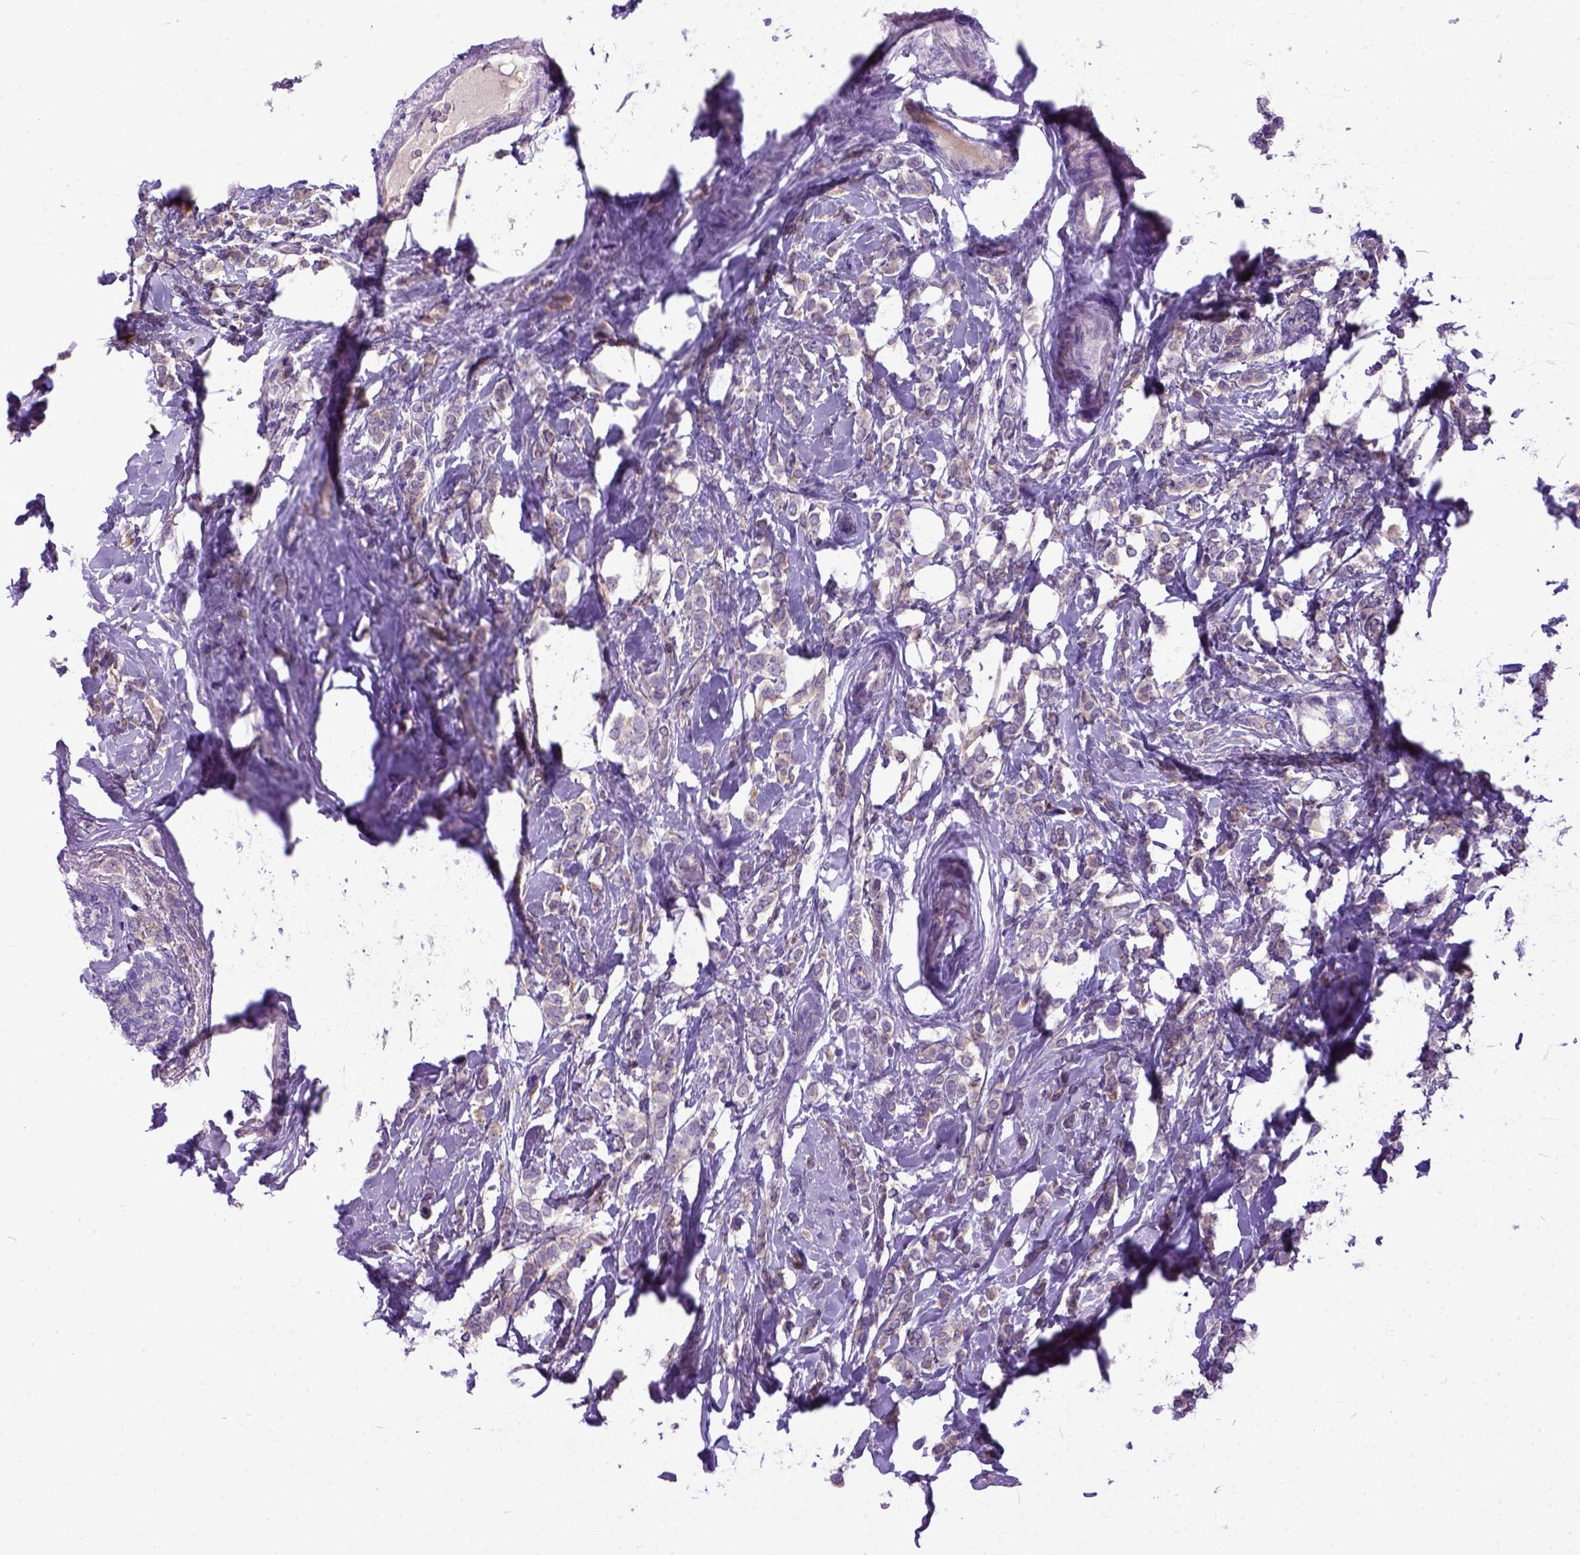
{"staining": {"intensity": "weak", "quantity": "<25%", "location": "cytoplasmic/membranous"}, "tissue": "breast cancer", "cell_type": "Tumor cells", "image_type": "cancer", "snomed": [{"axis": "morphology", "description": "Lobular carcinoma"}, {"axis": "topography", "description": "Breast"}], "caption": "Breast lobular carcinoma was stained to show a protein in brown. There is no significant positivity in tumor cells. (DAB immunohistochemistry (IHC) visualized using brightfield microscopy, high magnification).", "gene": "NEK5", "patient": {"sex": "female", "age": 49}}